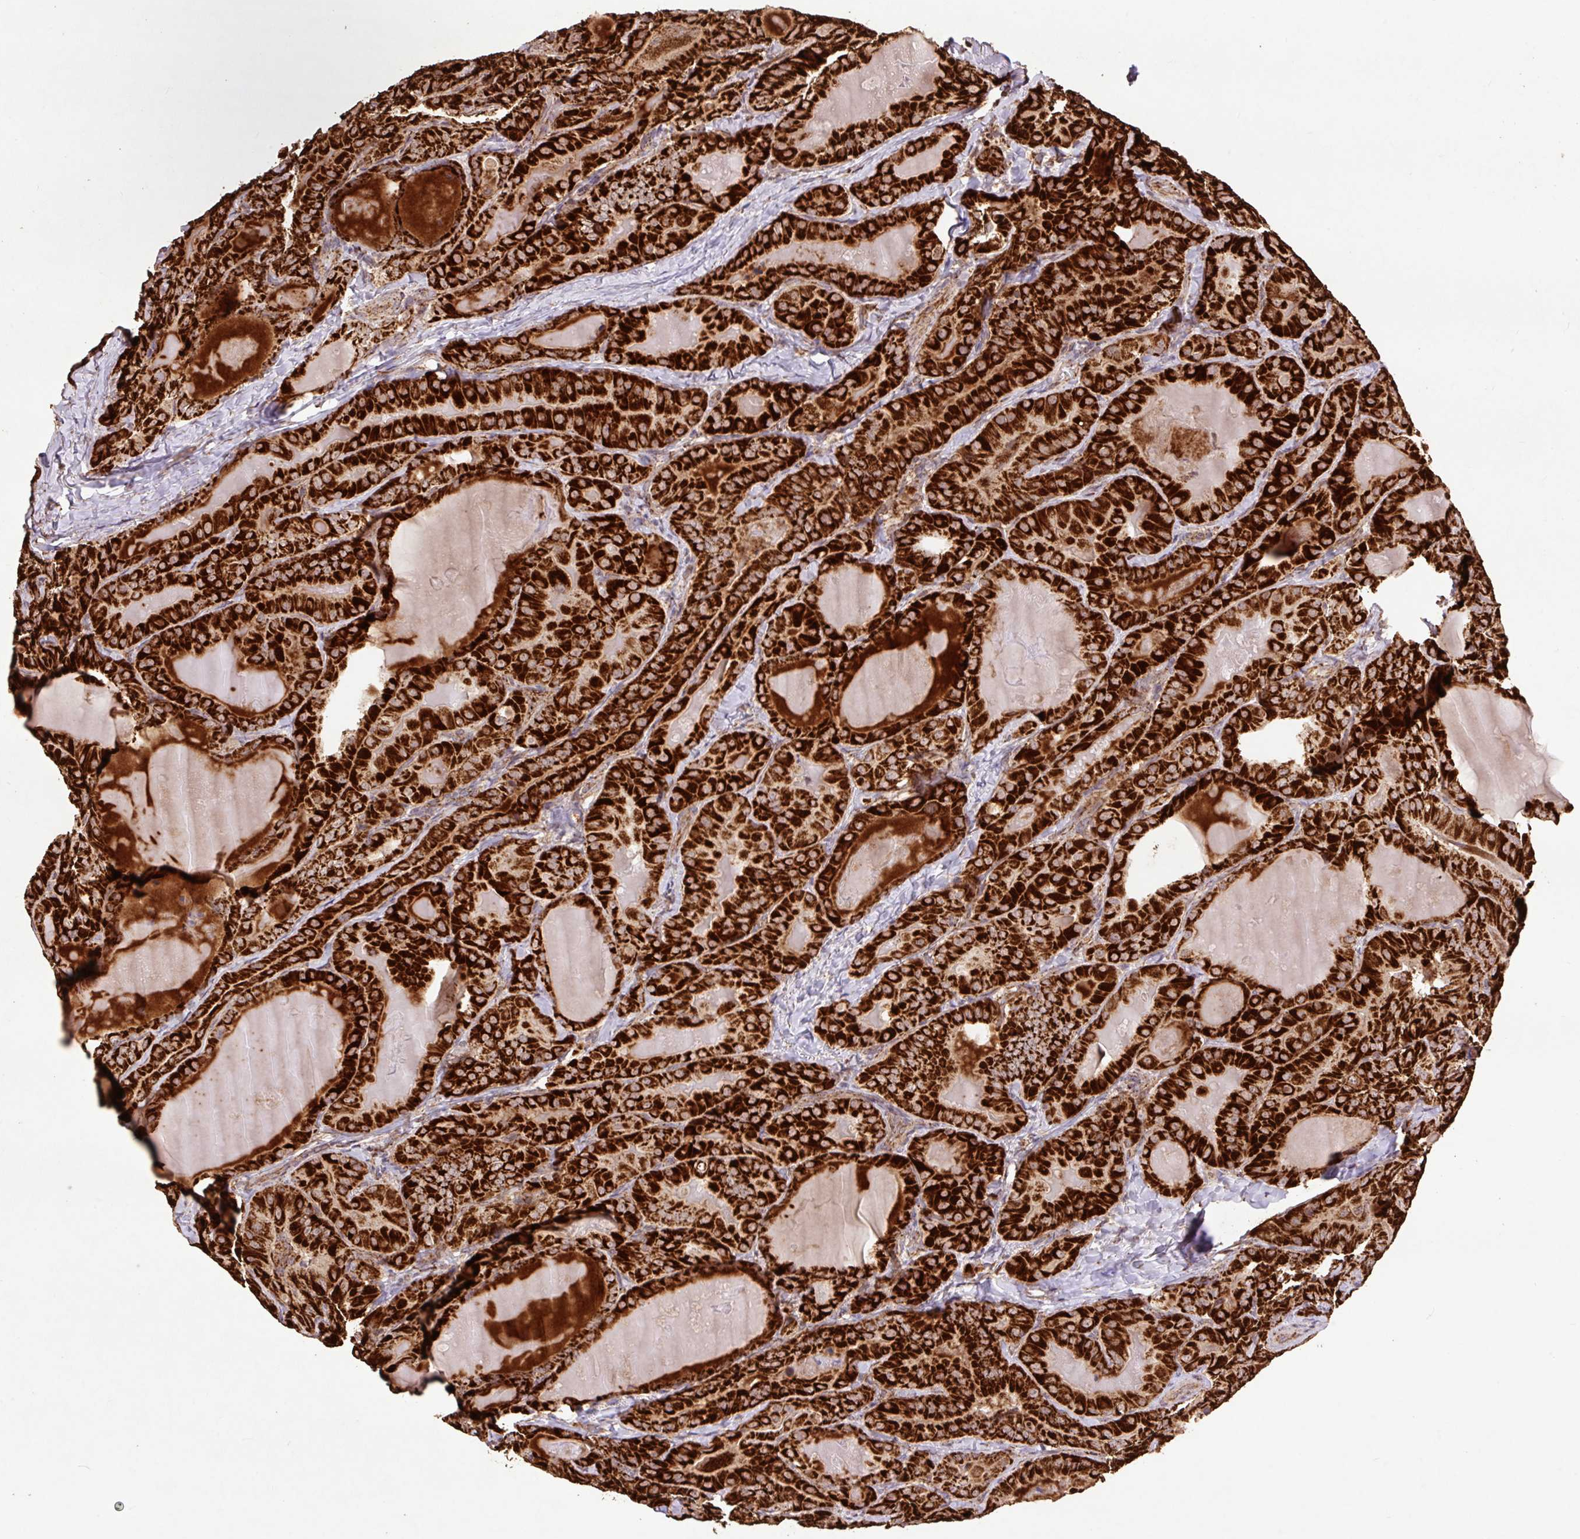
{"staining": {"intensity": "strong", "quantity": ">75%", "location": "cytoplasmic/membranous"}, "tissue": "thyroid cancer", "cell_type": "Tumor cells", "image_type": "cancer", "snomed": [{"axis": "morphology", "description": "Papillary adenocarcinoma, NOS"}, {"axis": "topography", "description": "Thyroid gland"}], "caption": "The immunohistochemical stain highlights strong cytoplasmic/membranous staining in tumor cells of thyroid cancer tissue.", "gene": "ATP5F1A", "patient": {"sex": "female", "age": 68}}